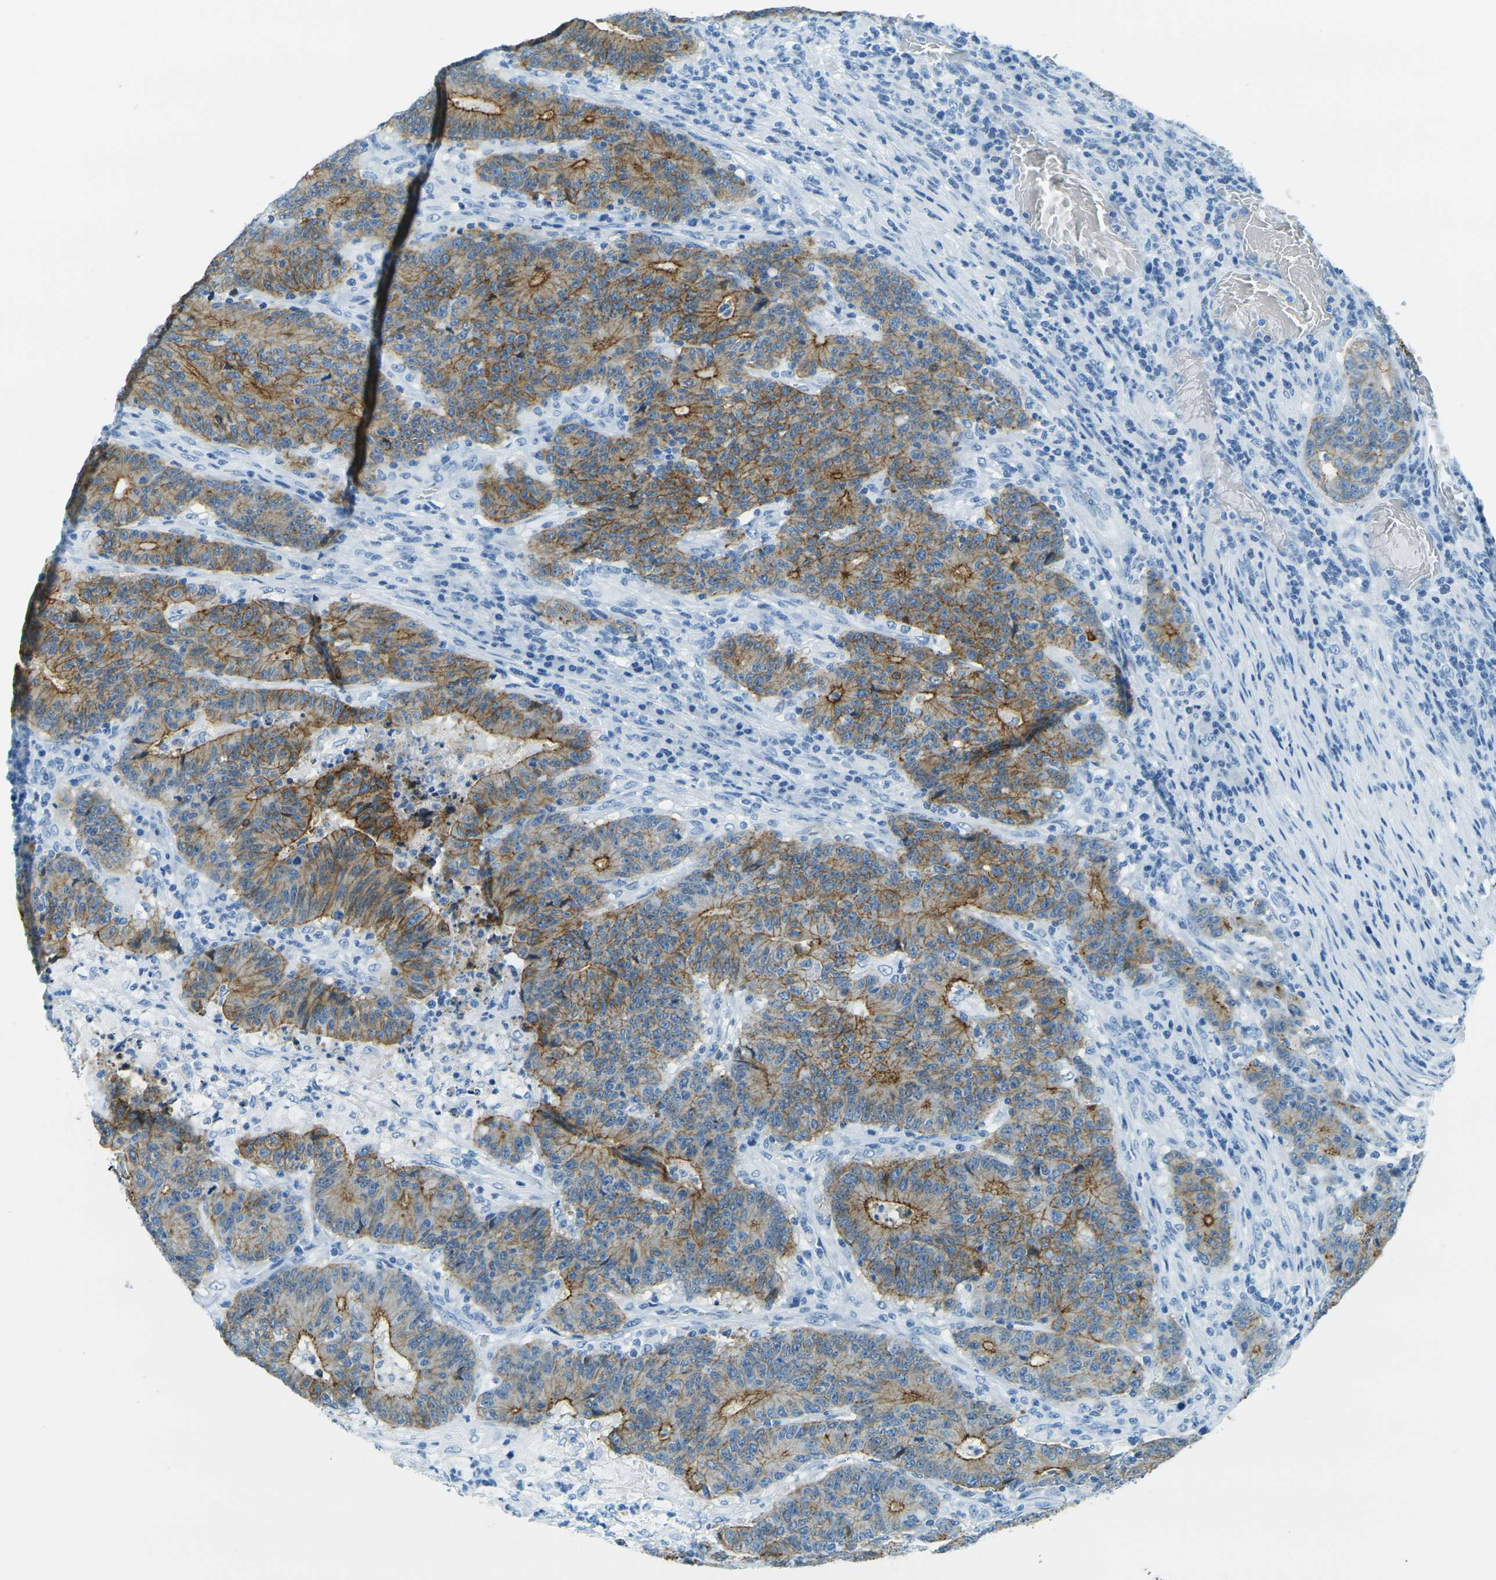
{"staining": {"intensity": "moderate", "quantity": ">75%", "location": "cytoplasmic/membranous"}, "tissue": "colorectal cancer", "cell_type": "Tumor cells", "image_type": "cancer", "snomed": [{"axis": "morphology", "description": "Normal tissue, NOS"}, {"axis": "morphology", "description": "Adenocarcinoma, NOS"}, {"axis": "topography", "description": "Colon"}], "caption": "Human colorectal cancer stained with a brown dye demonstrates moderate cytoplasmic/membranous positive positivity in about >75% of tumor cells.", "gene": "OCLN", "patient": {"sex": "female", "age": 75}}